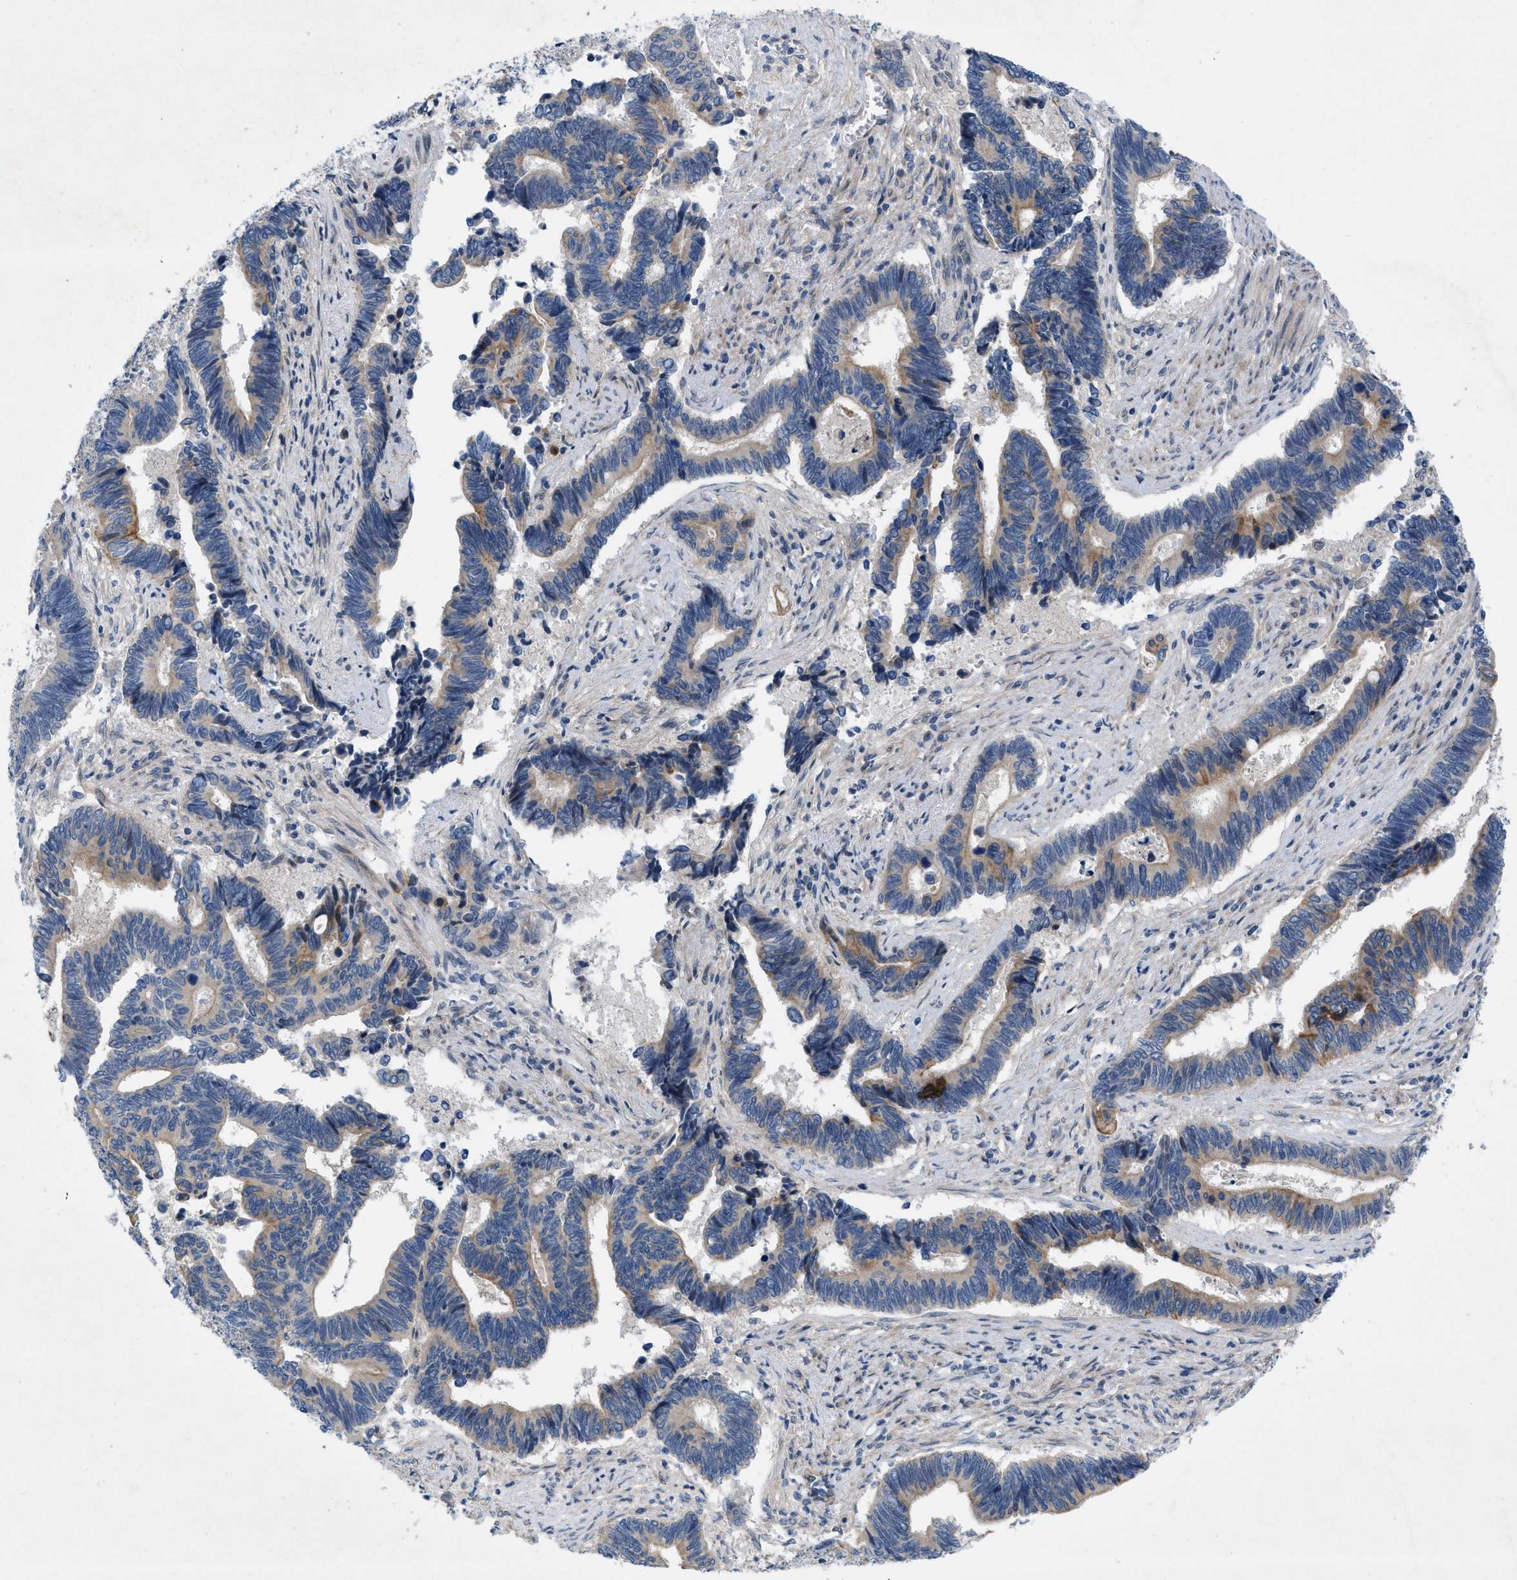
{"staining": {"intensity": "moderate", "quantity": "25%-75%", "location": "cytoplasmic/membranous"}, "tissue": "pancreatic cancer", "cell_type": "Tumor cells", "image_type": "cancer", "snomed": [{"axis": "morphology", "description": "Adenocarcinoma, NOS"}, {"axis": "topography", "description": "Pancreas"}], "caption": "Pancreatic adenocarcinoma stained with a protein marker exhibits moderate staining in tumor cells.", "gene": "NDEL1", "patient": {"sex": "female", "age": 70}}